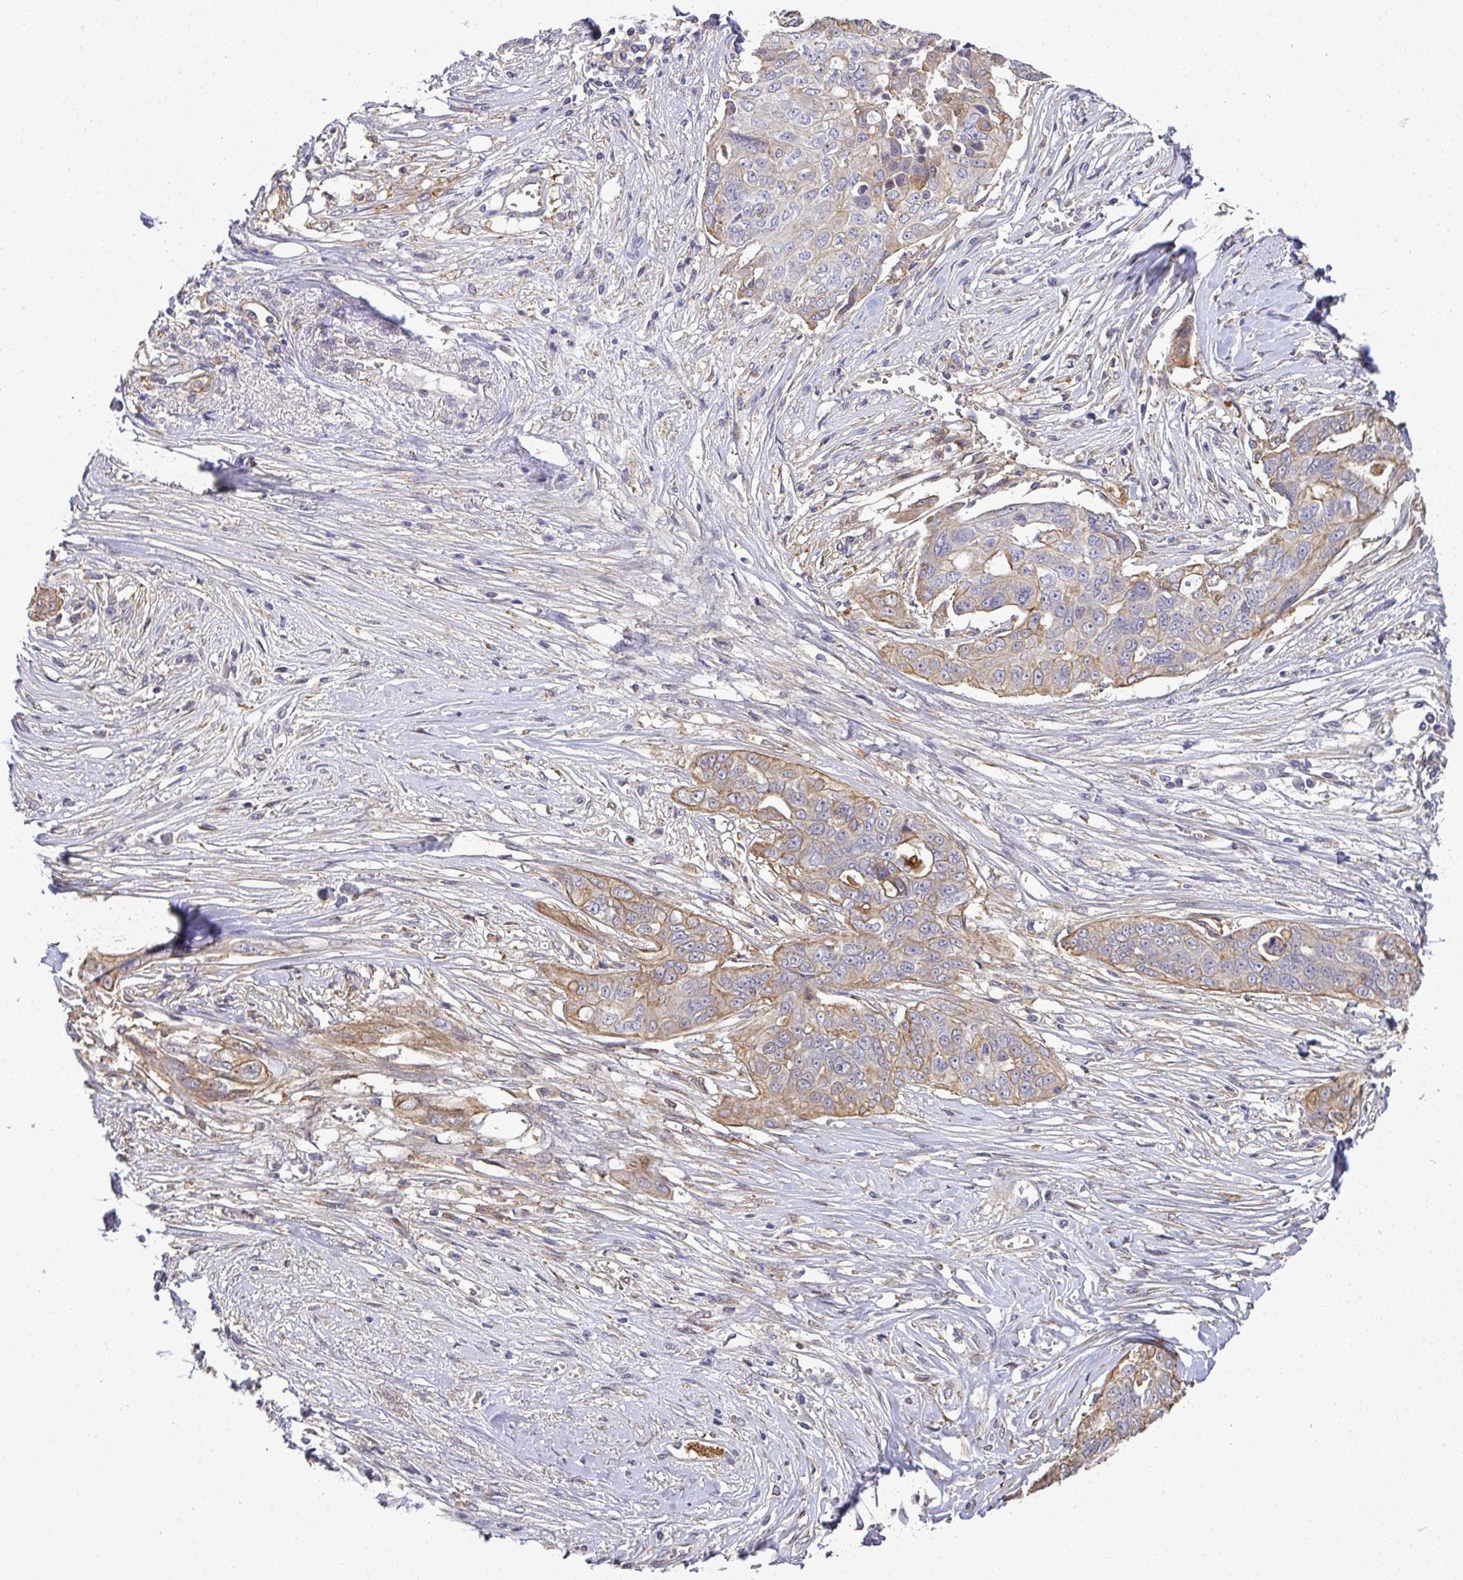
{"staining": {"intensity": "moderate", "quantity": "25%-75%", "location": "cytoplasmic/membranous"}, "tissue": "ovarian cancer", "cell_type": "Tumor cells", "image_type": "cancer", "snomed": [{"axis": "morphology", "description": "Carcinoma, endometroid"}, {"axis": "topography", "description": "Ovary"}], "caption": "Protein staining by IHC demonstrates moderate cytoplasmic/membranous positivity in approximately 25%-75% of tumor cells in ovarian endometroid carcinoma.", "gene": "EEF1AKMT1", "patient": {"sex": "female", "age": 70}}